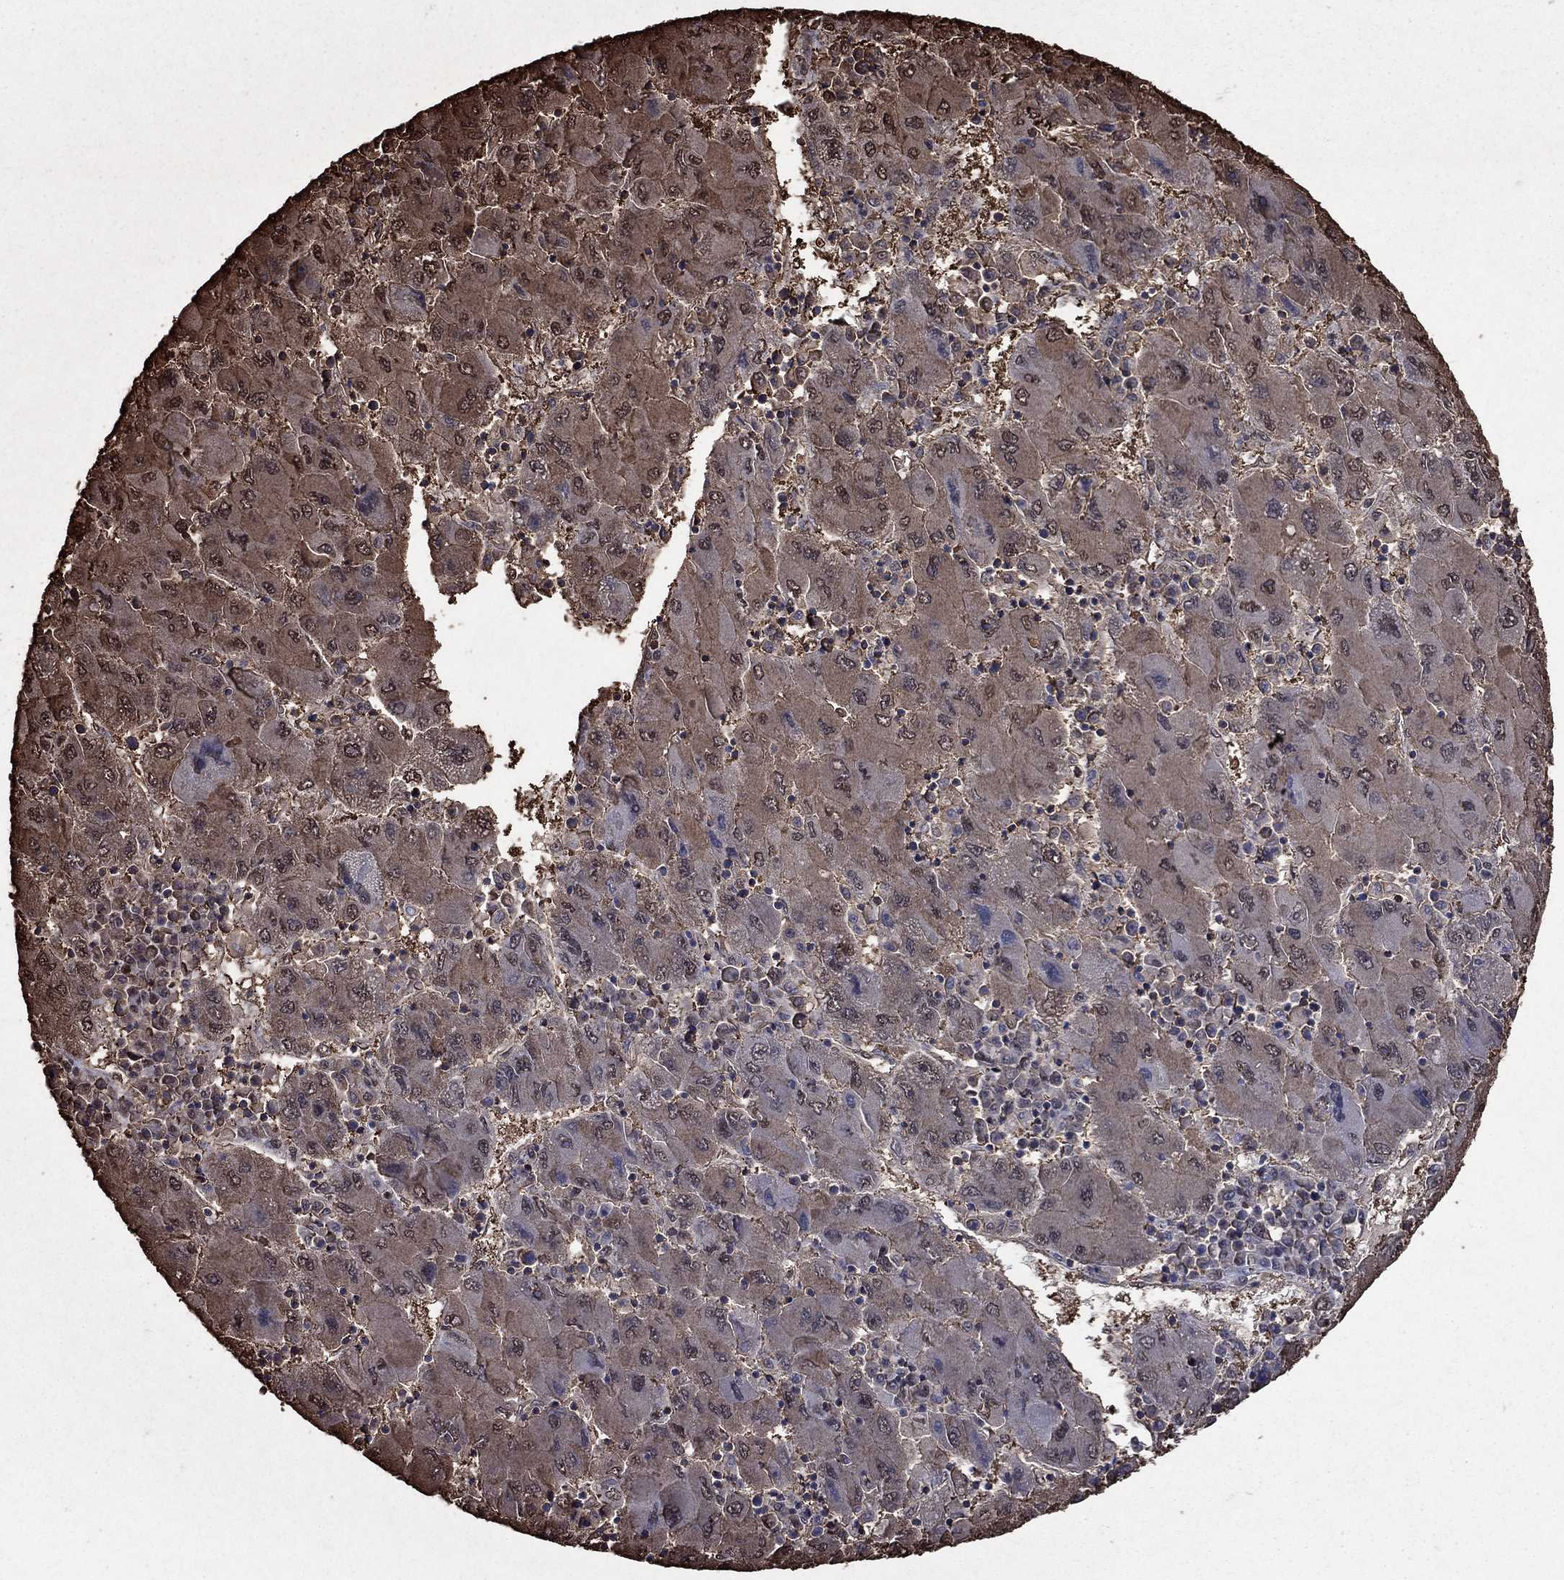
{"staining": {"intensity": "moderate", "quantity": "<25%", "location": "cytoplasmic/membranous"}, "tissue": "liver cancer", "cell_type": "Tumor cells", "image_type": "cancer", "snomed": [{"axis": "morphology", "description": "Carcinoma, Hepatocellular, NOS"}, {"axis": "topography", "description": "Liver"}], "caption": "Immunohistochemical staining of liver cancer reveals low levels of moderate cytoplasmic/membranous protein positivity in about <25% of tumor cells. The staining was performed using DAB (3,3'-diaminobenzidine), with brown indicating positive protein expression. Nuclei are stained blue with hematoxylin.", "gene": "GAPDH", "patient": {"sex": "male", "age": 75}}